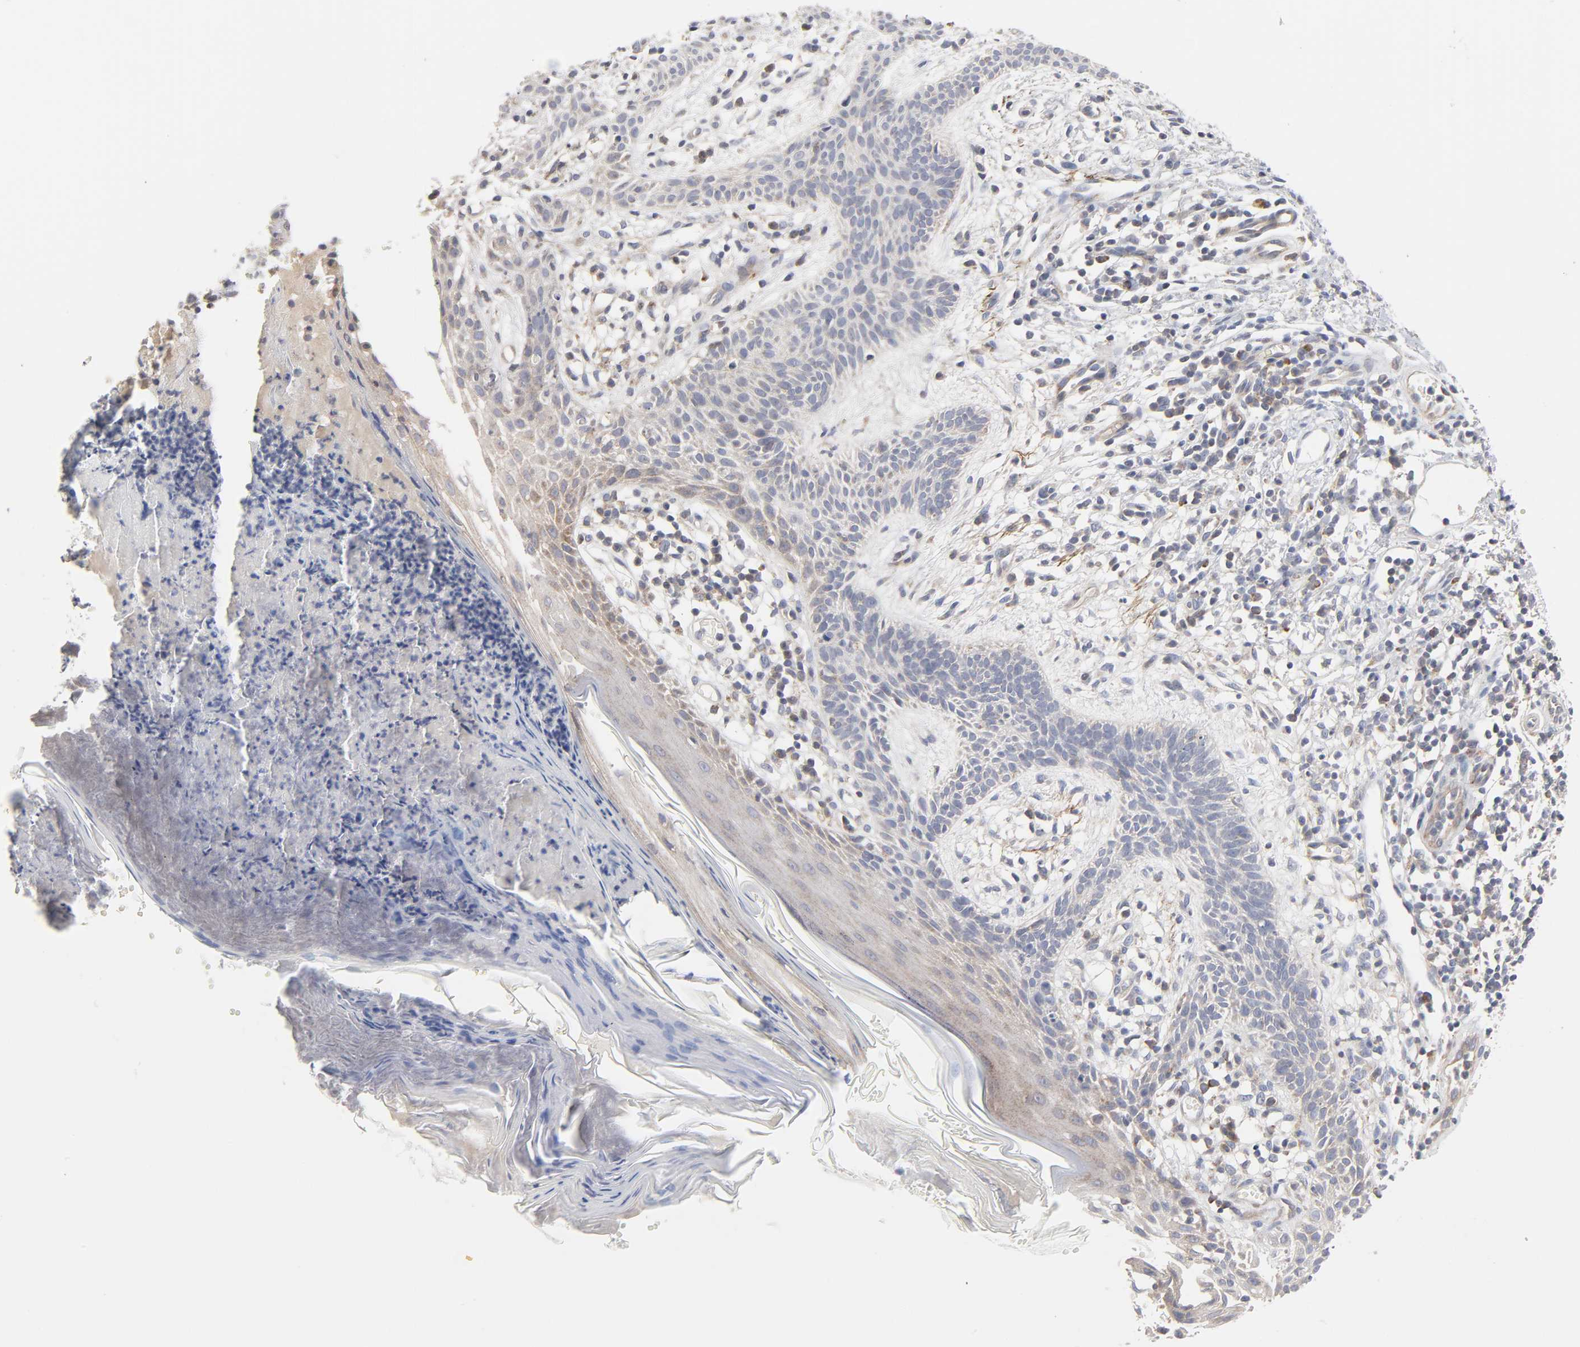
{"staining": {"intensity": "weak", "quantity": "<25%", "location": "cytoplasmic/membranous"}, "tissue": "skin cancer", "cell_type": "Tumor cells", "image_type": "cancer", "snomed": [{"axis": "morphology", "description": "Normal tissue, NOS"}, {"axis": "morphology", "description": "Basal cell carcinoma"}, {"axis": "topography", "description": "Skin"}], "caption": "This is an immunohistochemistry image of skin cancer (basal cell carcinoma). There is no expression in tumor cells.", "gene": "IL4R", "patient": {"sex": "female", "age": 69}}